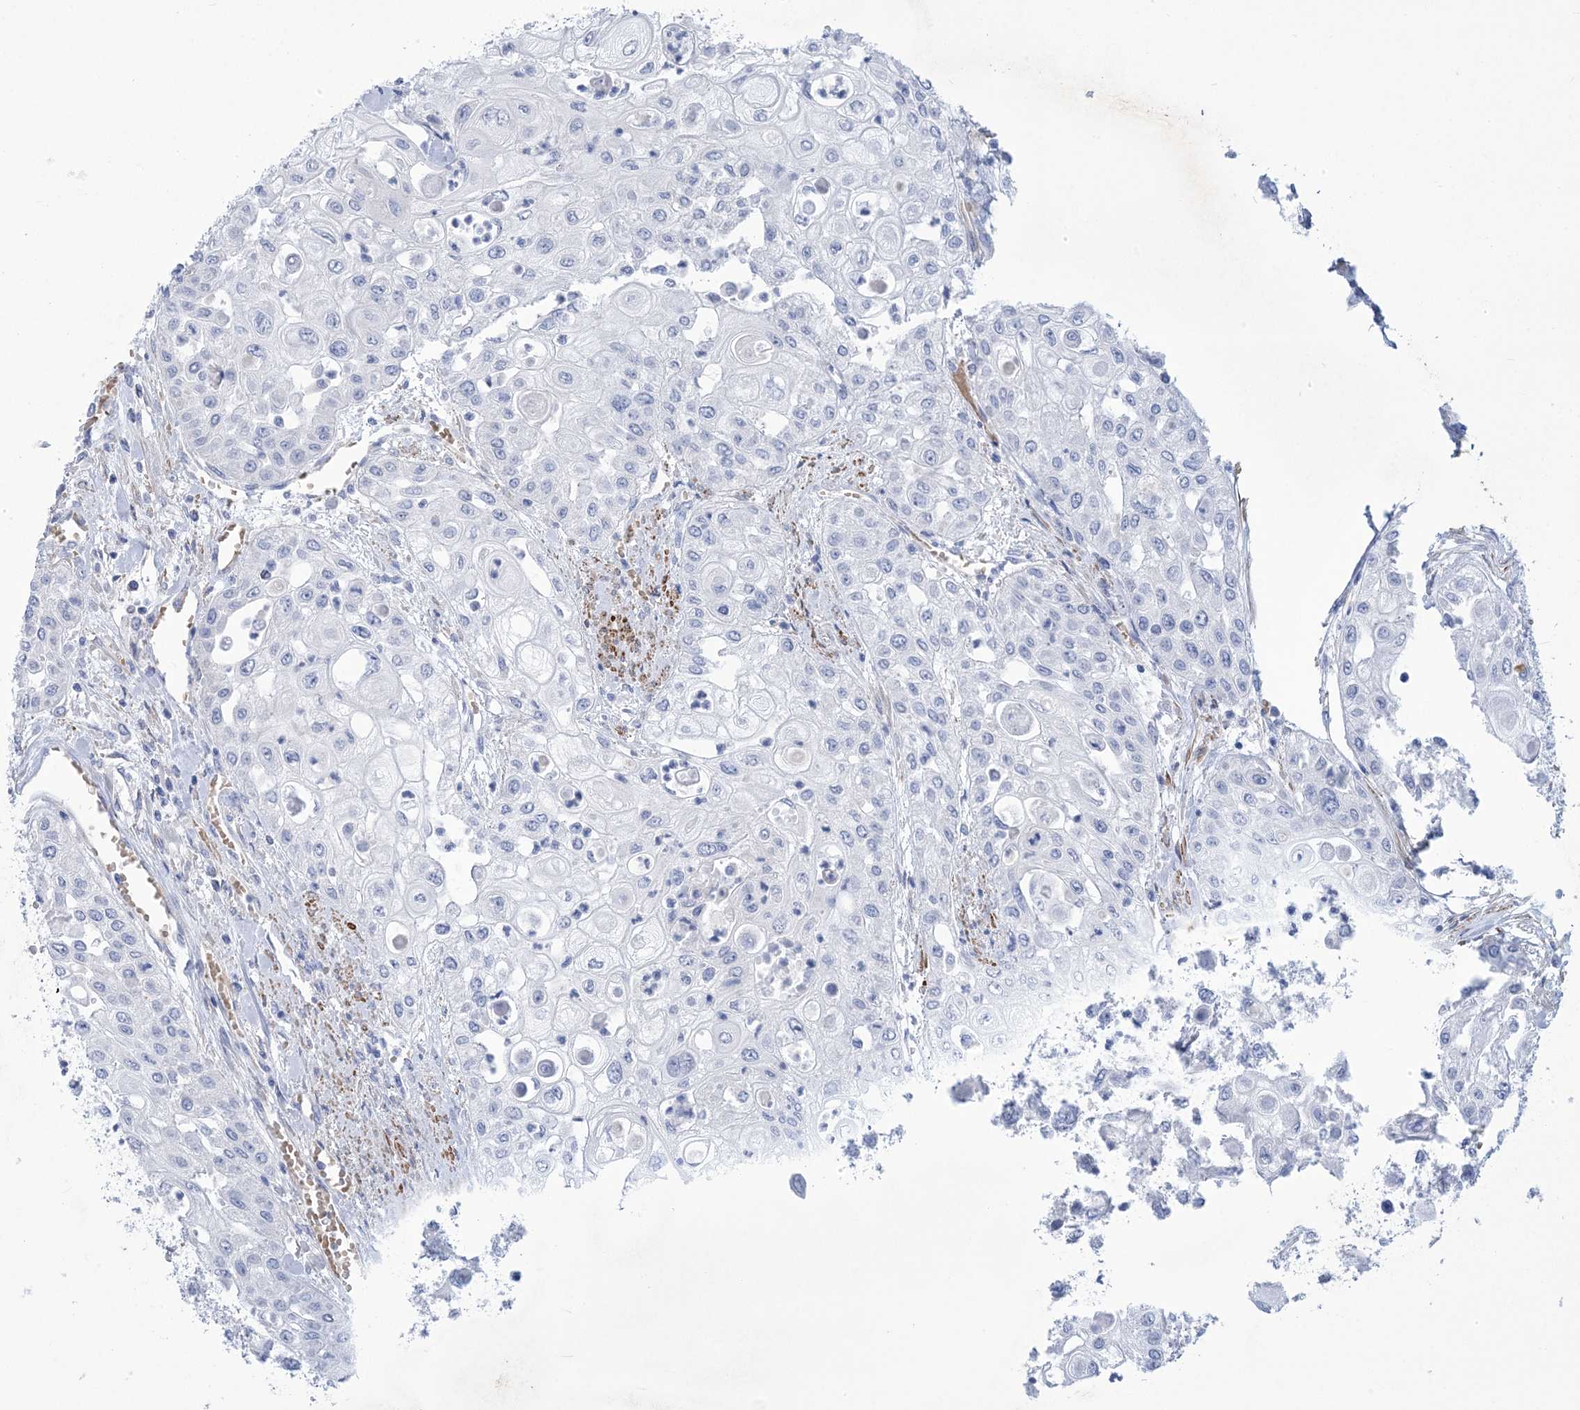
{"staining": {"intensity": "negative", "quantity": "none", "location": "none"}, "tissue": "urothelial cancer", "cell_type": "Tumor cells", "image_type": "cancer", "snomed": [{"axis": "morphology", "description": "Urothelial carcinoma, High grade"}, {"axis": "topography", "description": "Urinary bladder"}], "caption": "Tumor cells are negative for protein expression in human high-grade urothelial carcinoma.", "gene": "WDR74", "patient": {"sex": "female", "age": 79}}